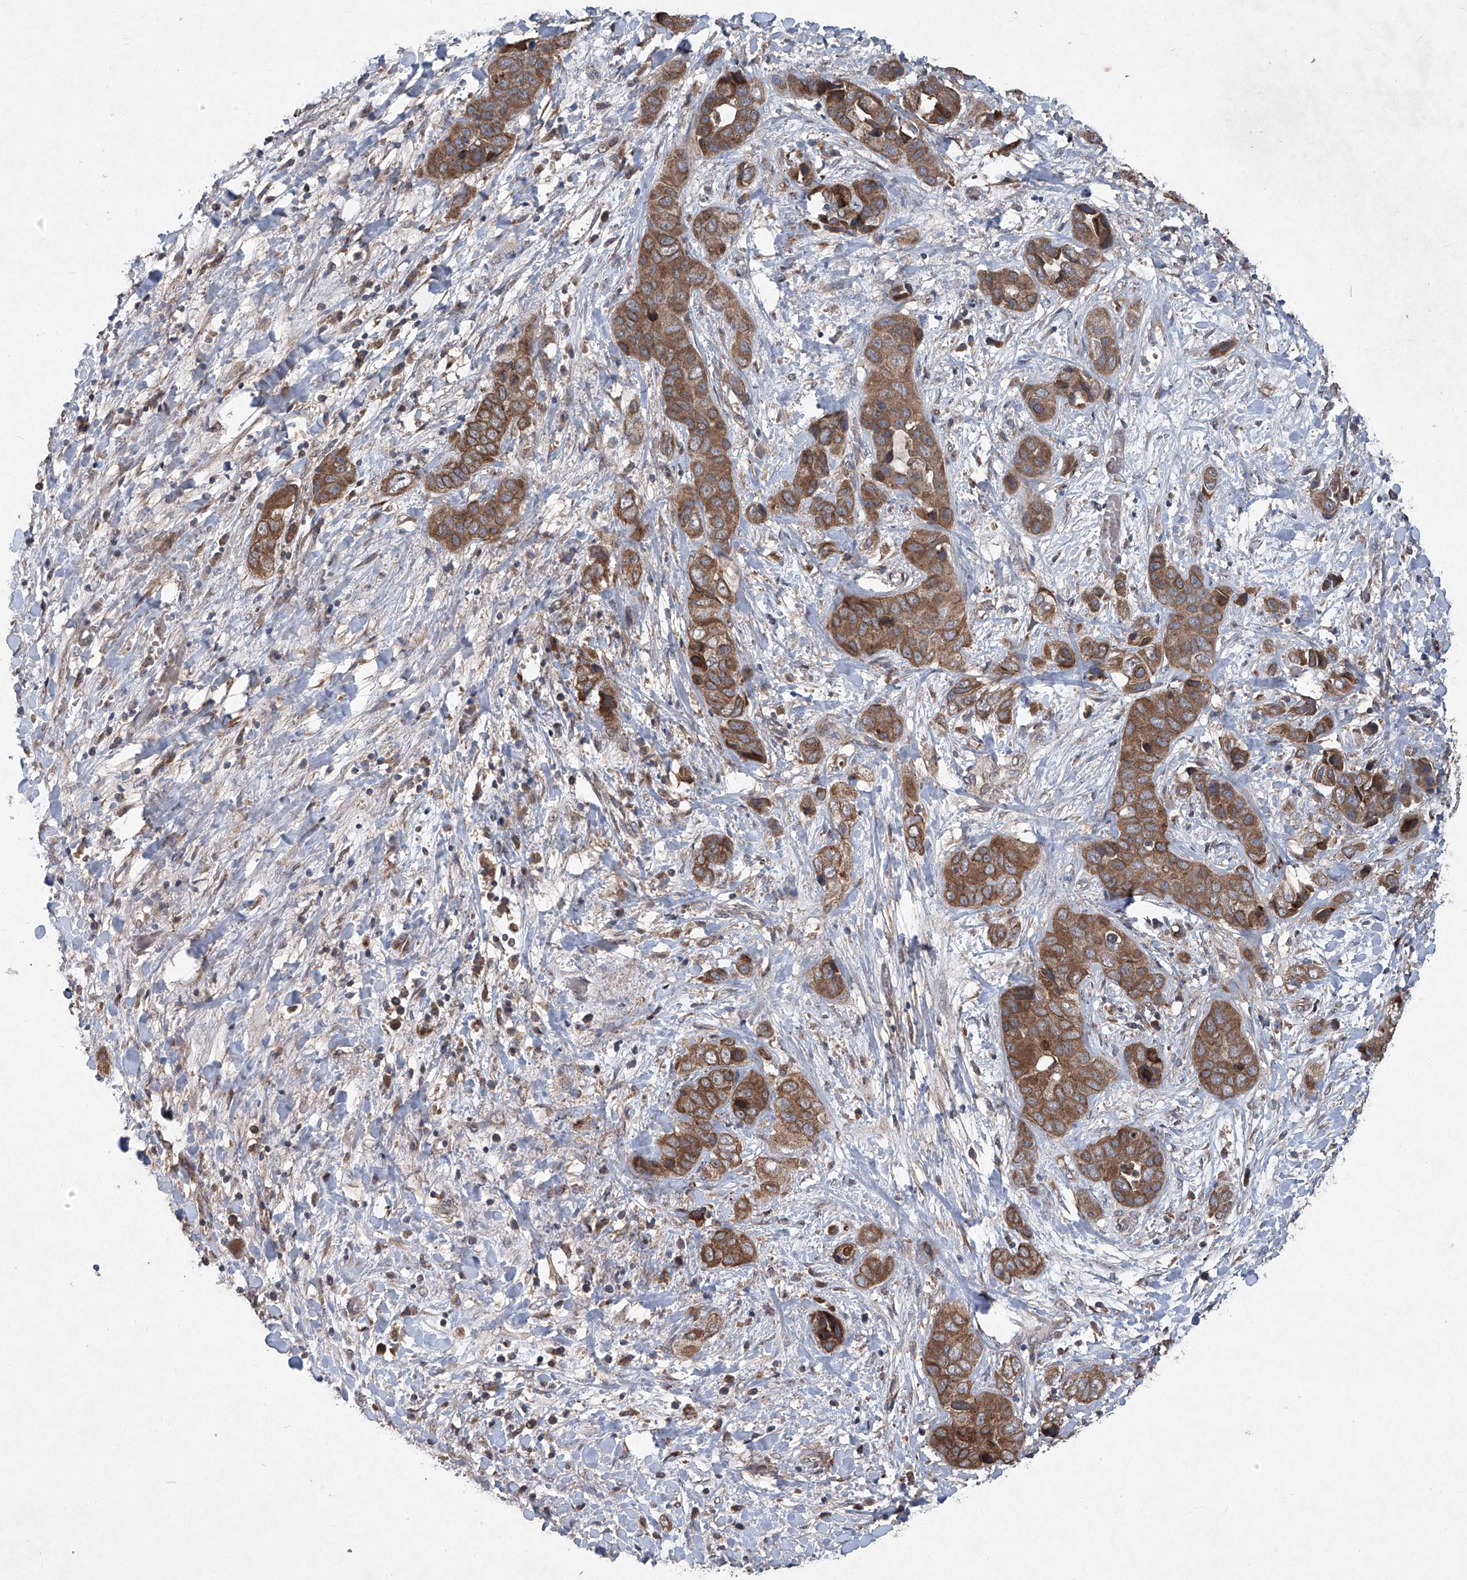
{"staining": {"intensity": "moderate", "quantity": ">75%", "location": "cytoplasmic/membranous"}, "tissue": "liver cancer", "cell_type": "Tumor cells", "image_type": "cancer", "snomed": [{"axis": "morphology", "description": "Cholangiocarcinoma"}, {"axis": "topography", "description": "Liver"}], "caption": "A photomicrograph of liver cancer stained for a protein exhibits moderate cytoplasmic/membranous brown staining in tumor cells. (Stains: DAB in brown, nuclei in blue, Microscopy: brightfield microscopy at high magnification).", "gene": "SUMF2", "patient": {"sex": "female", "age": 52}}